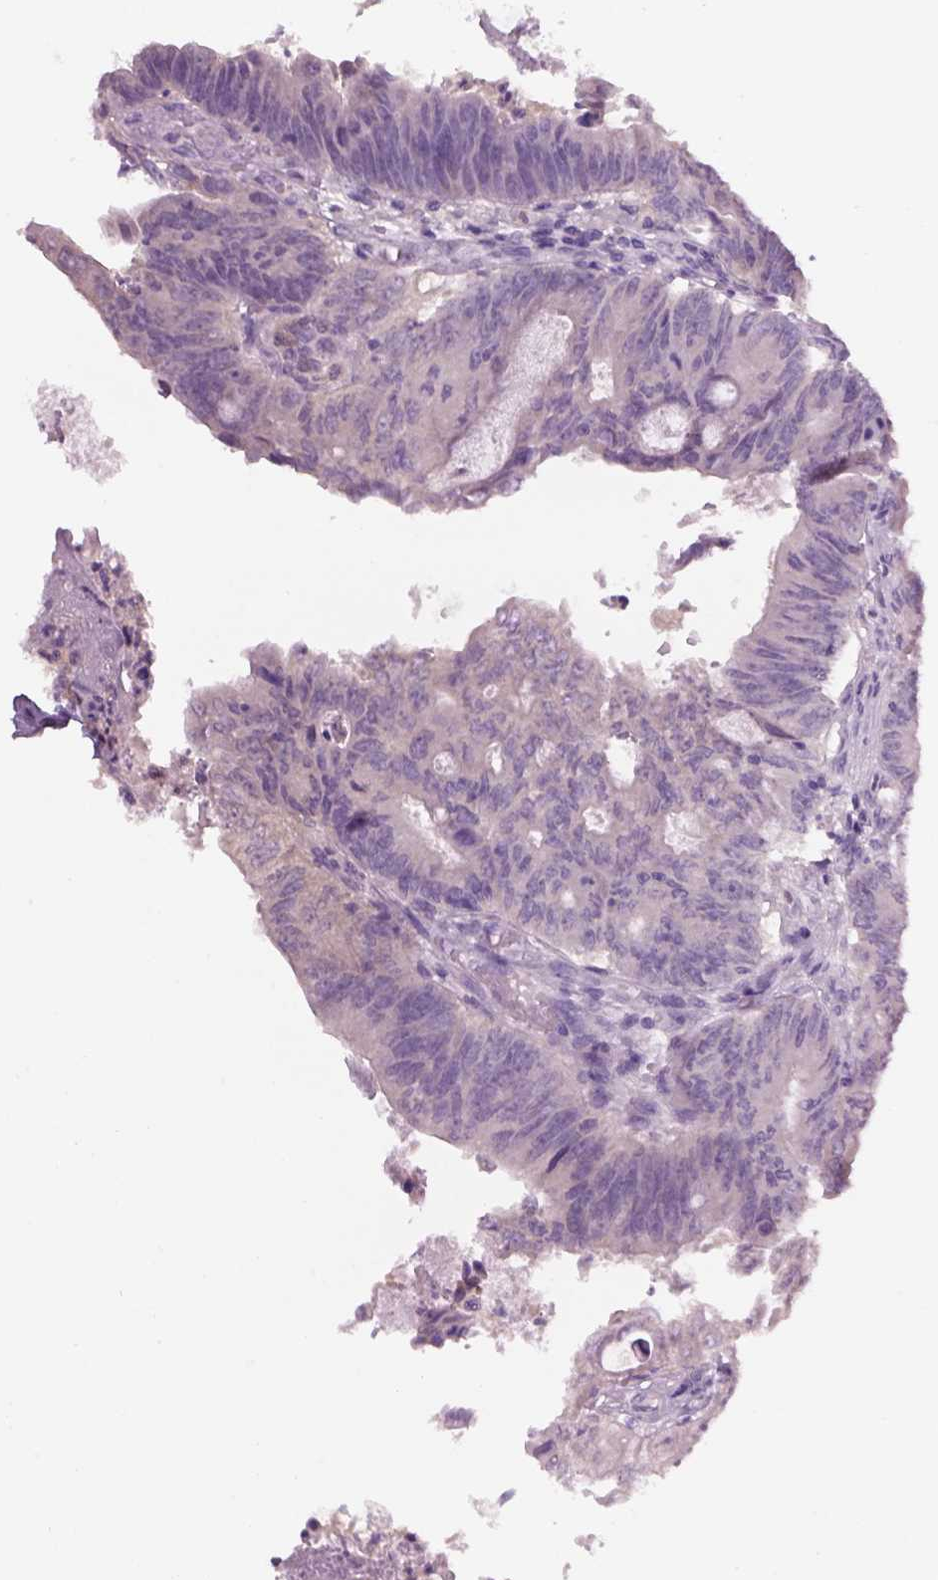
{"staining": {"intensity": "negative", "quantity": "none", "location": "none"}, "tissue": "colorectal cancer", "cell_type": "Tumor cells", "image_type": "cancer", "snomed": [{"axis": "morphology", "description": "Adenocarcinoma, NOS"}, {"axis": "topography", "description": "Colon"}], "caption": "This is a photomicrograph of IHC staining of adenocarcinoma (colorectal), which shows no staining in tumor cells. The staining is performed using DAB (3,3'-diaminobenzidine) brown chromogen with nuclei counter-stained in using hematoxylin.", "gene": "MDH1B", "patient": {"sex": "female", "age": 70}}